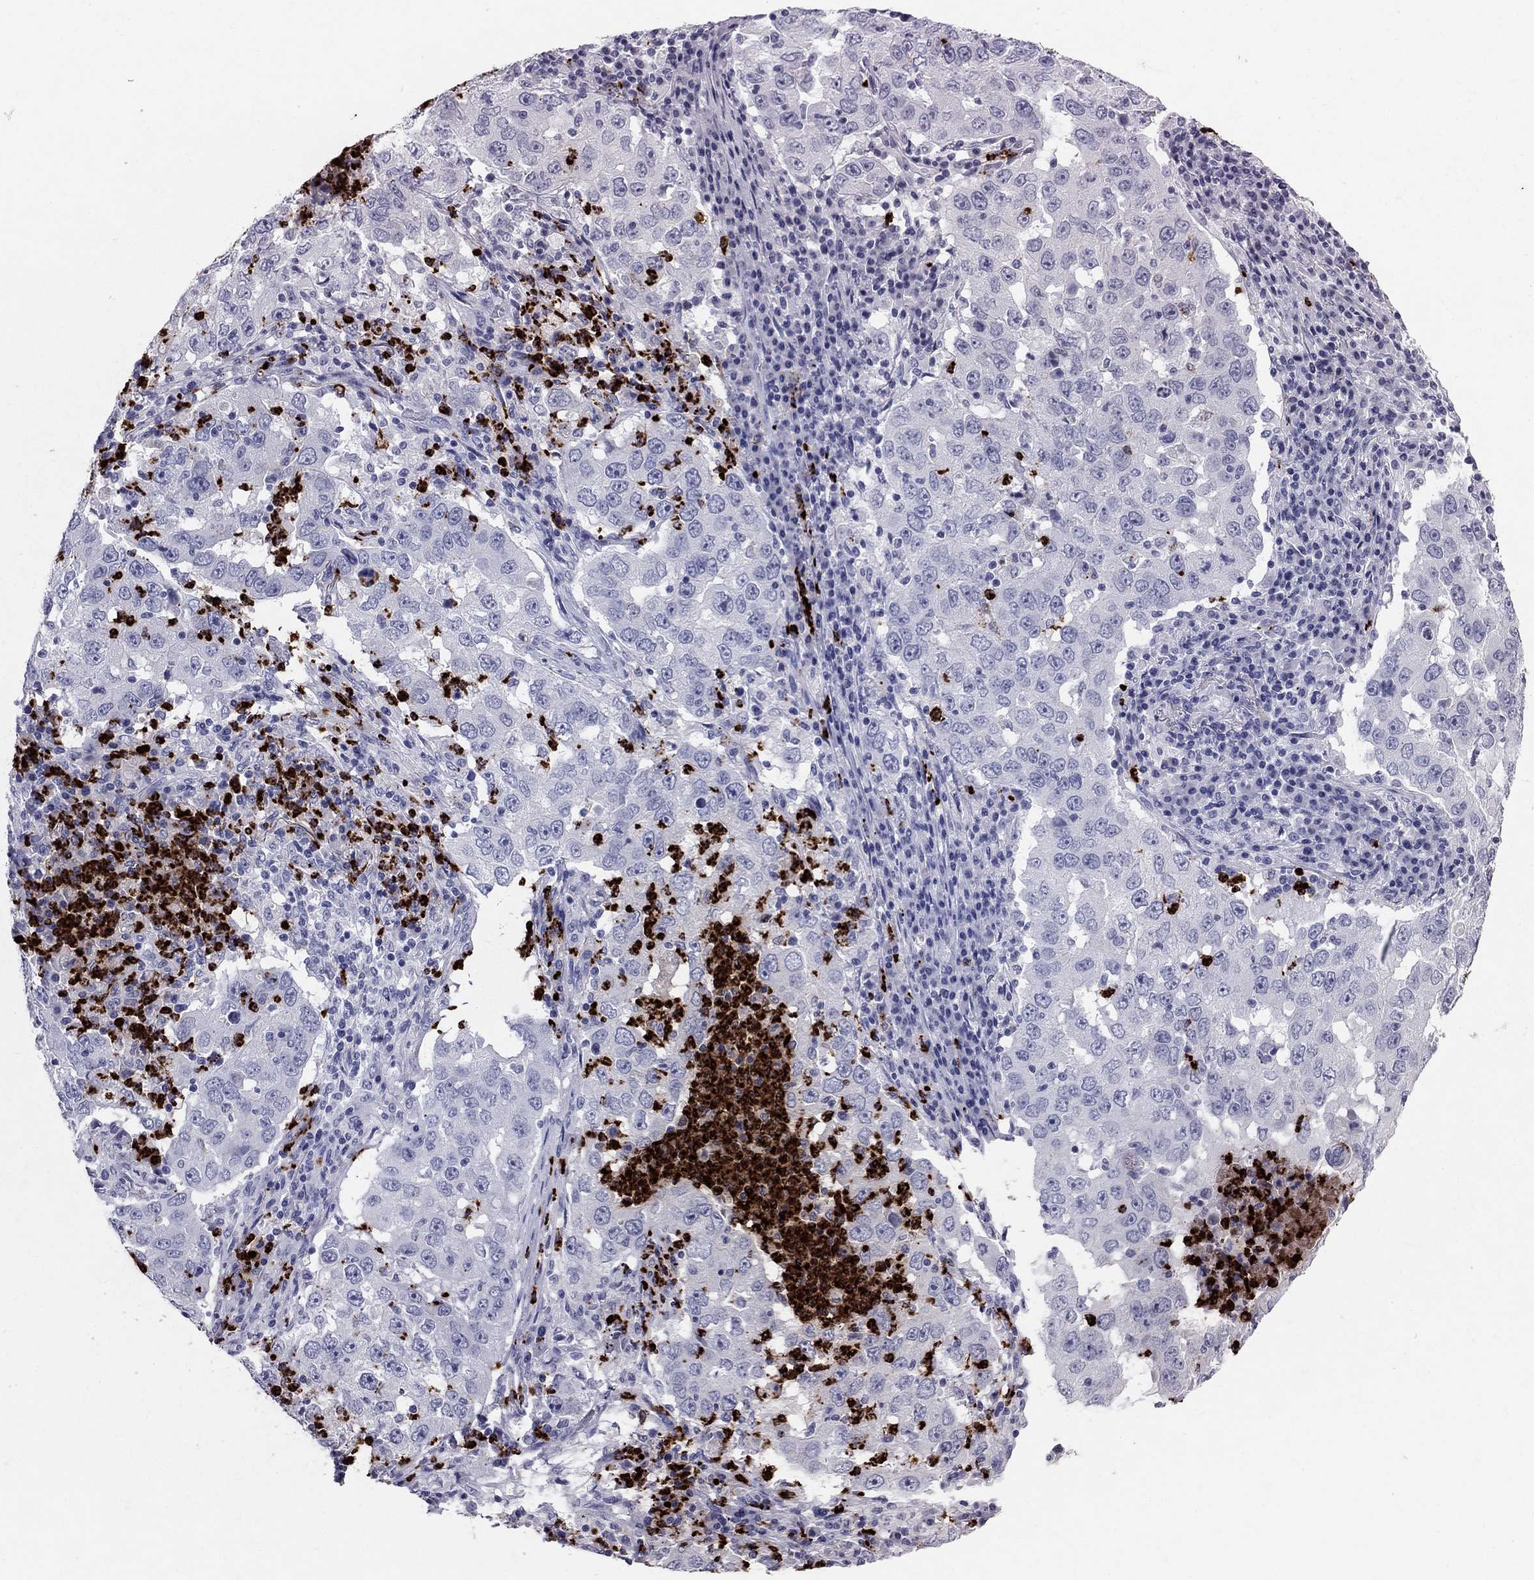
{"staining": {"intensity": "negative", "quantity": "none", "location": "none"}, "tissue": "lung cancer", "cell_type": "Tumor cells", "image_type": "cancer", "snomed": [{"axis": "morphology", "description": "Adenocarcinoma, NOS"}, {"axis": "topography", "description": "Lung"}], "caption": "Immunohistochemistry (IHC) photomicrograph of human lung cancer stained for a protein (brown), which displays no positivity in tumor cells.", "gene": "AZU1", "patient": {"sex": "male", "age": 73}}